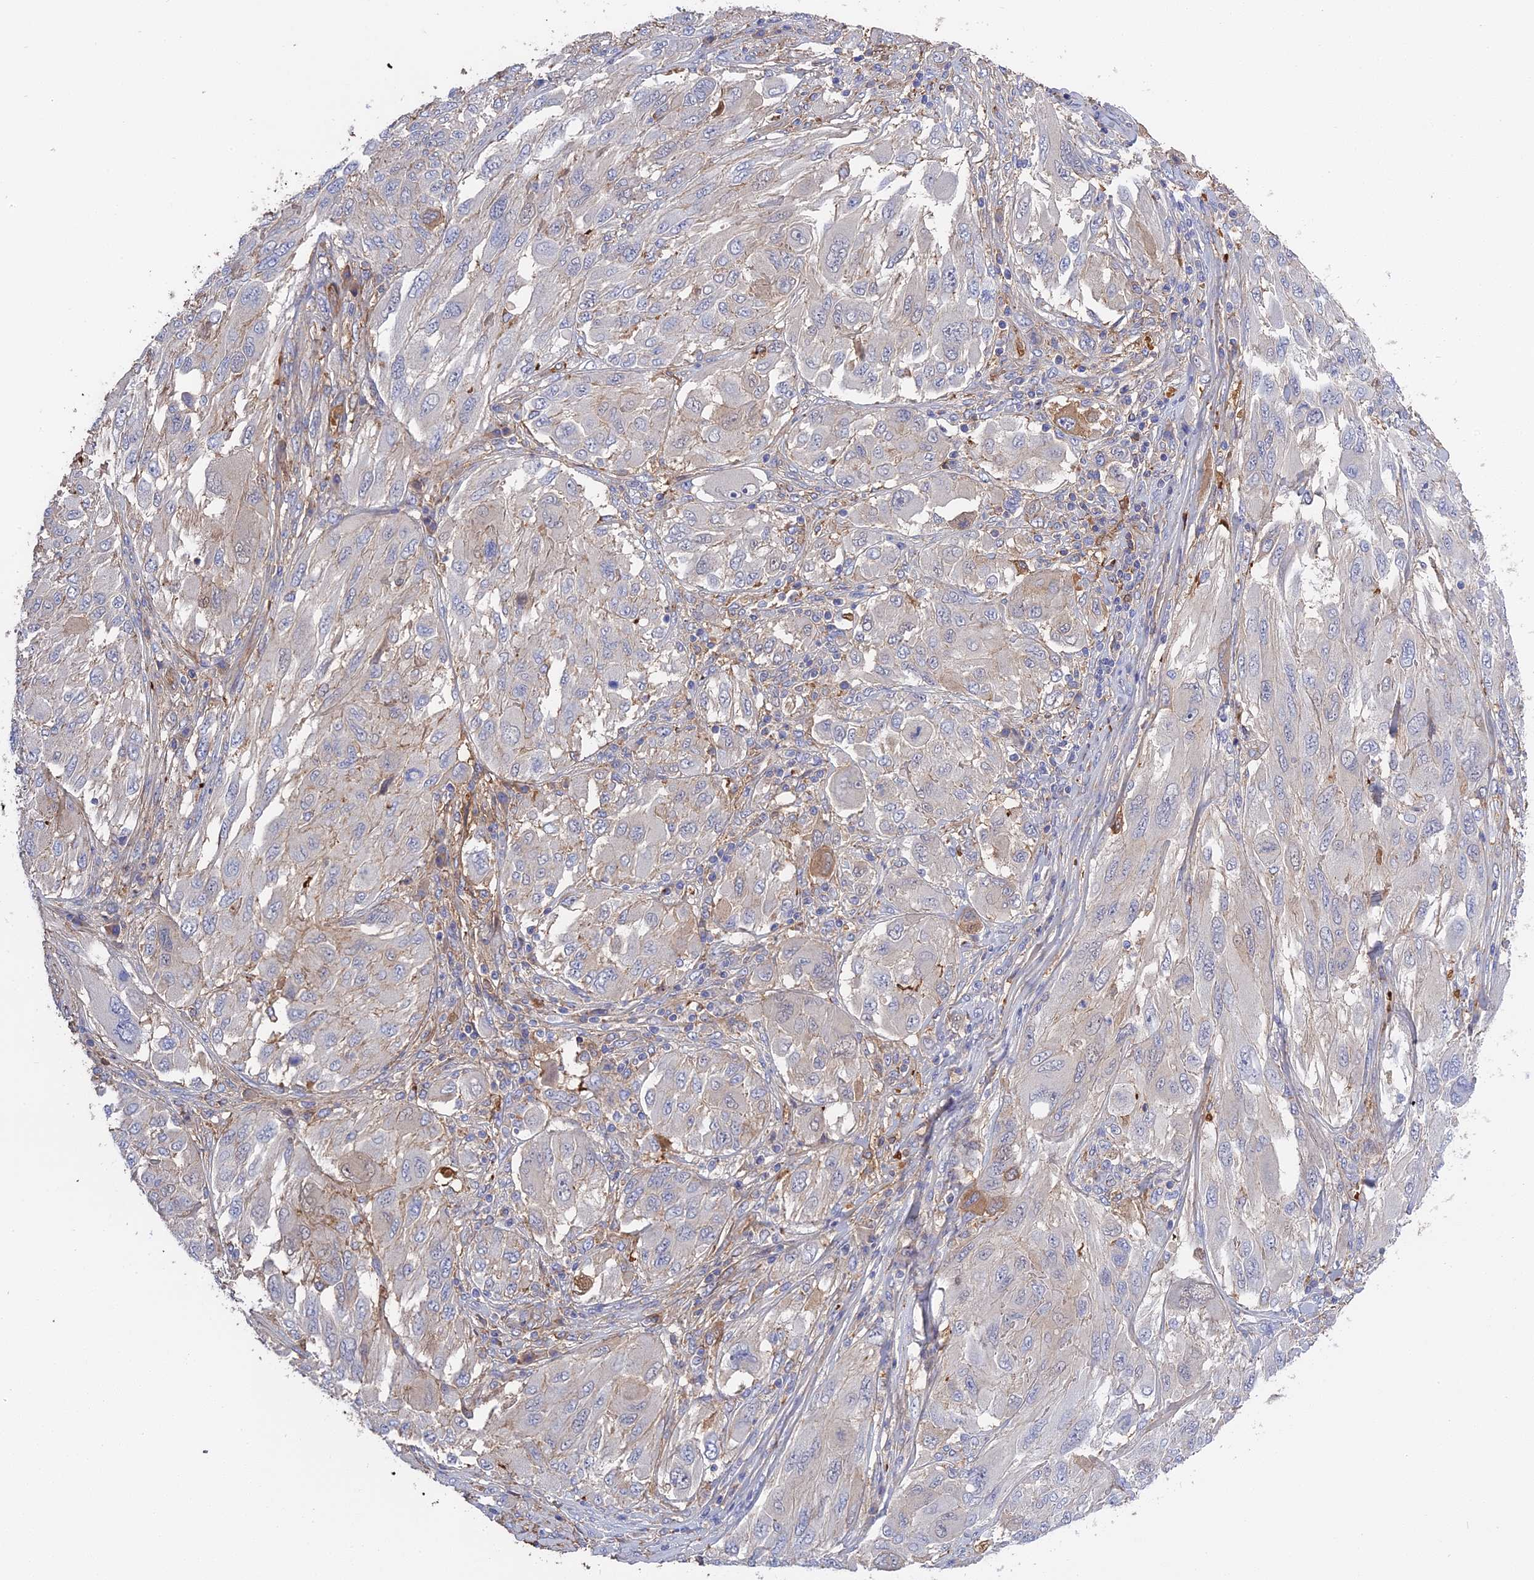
{"staining": {"intensity": "negative", "quantity": "none", "location": "none"}, "tissue": "melanoma", "cell_type": "Tumor cells", "image_type": "cancer", "snomed": [{"axis": "morphology", "description": "Malignant melanoma, NOS"}, {"axis": "topography", "description": "Skin"}], "caption": "Melanoma was stained to show a protein in brown. There is no significant positivity in tumor cells. (DAB immunohistochemistry (IHC) visualized using brightfield microscopy, high magnification).", "gene": "PZP", "patient": {"sex": "female", "age": 91}}